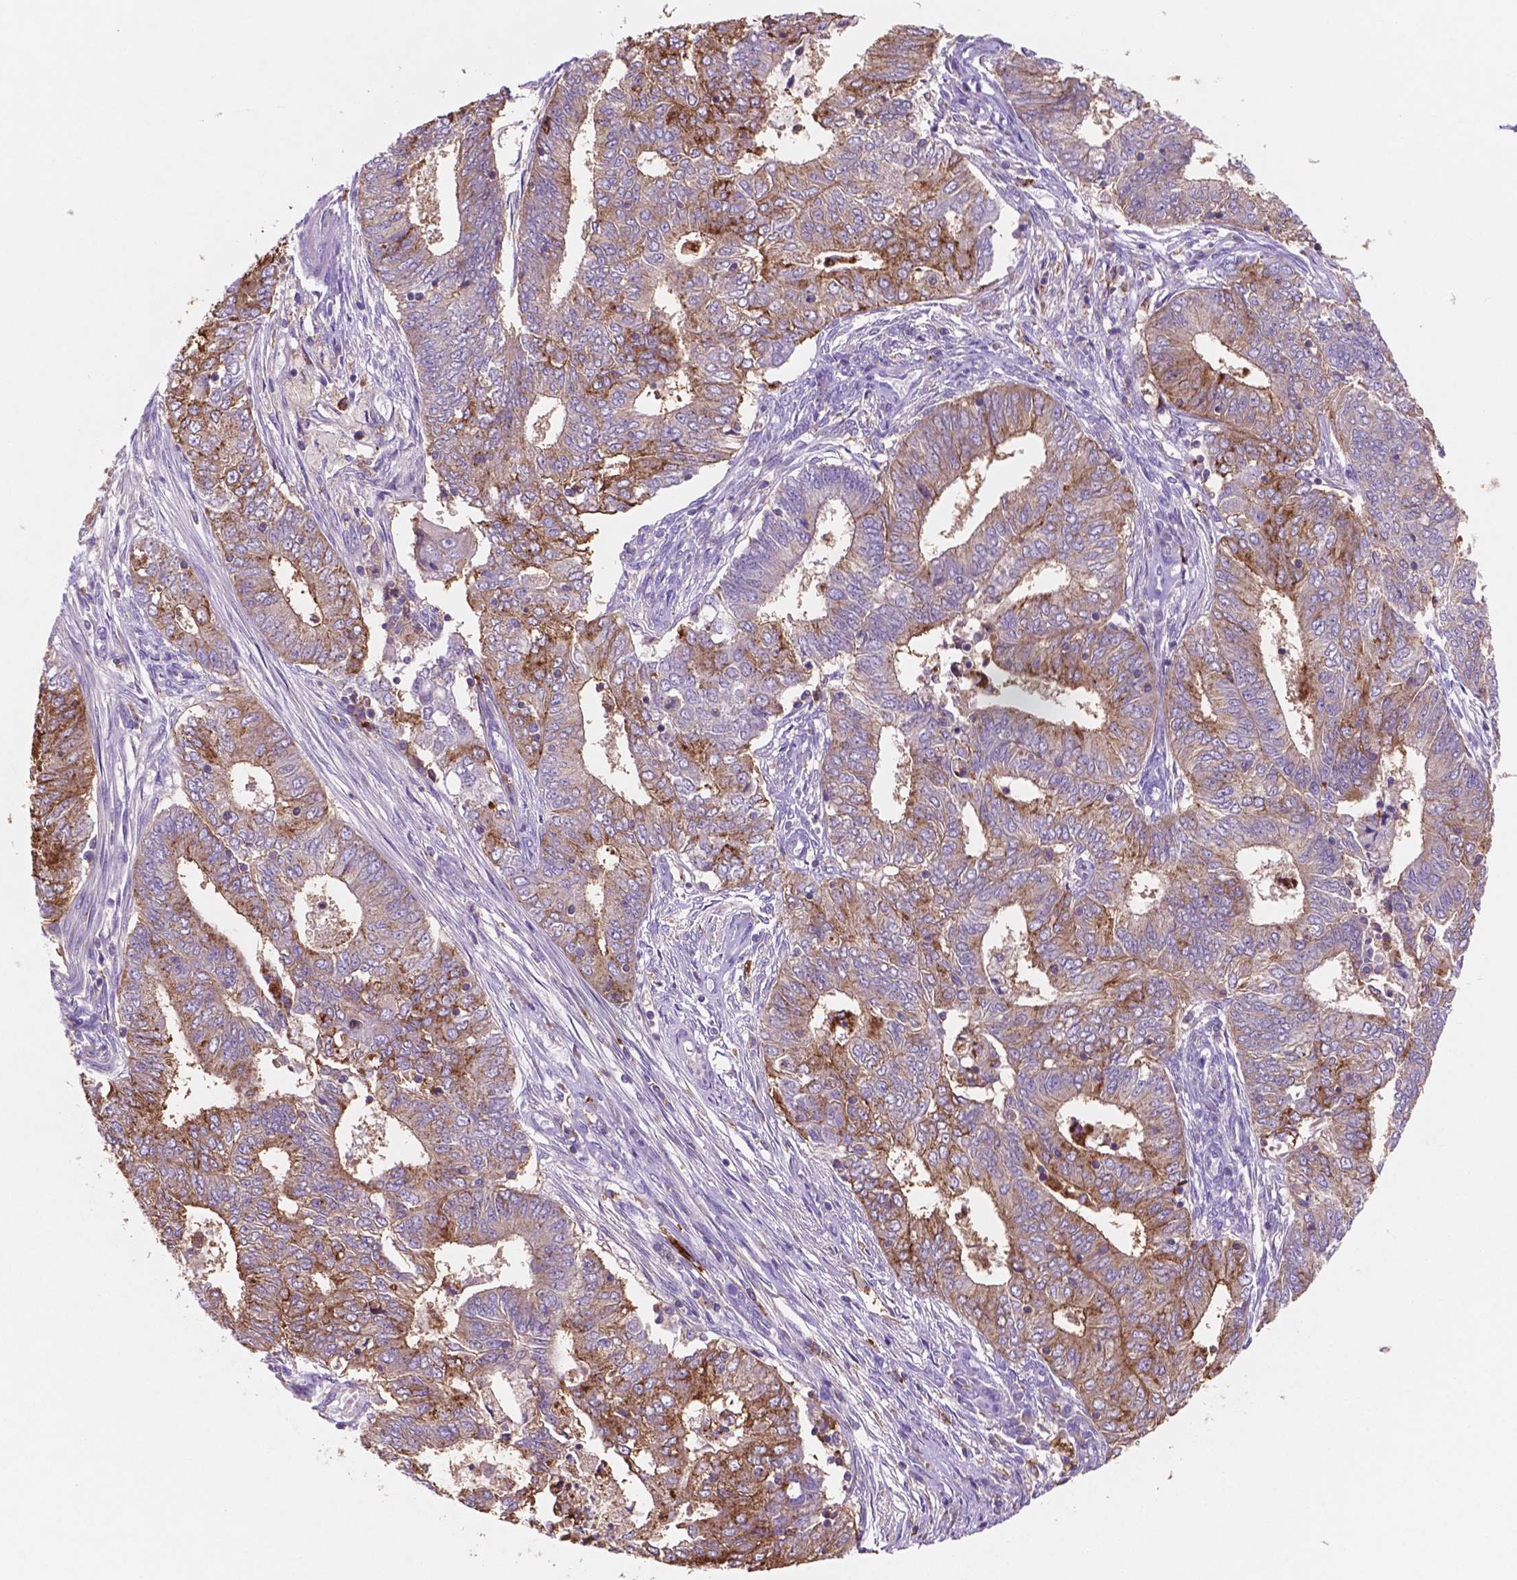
{"staining": {"intensity": "moderate", "quantity": "25%-75%", "location": "cytoplasmic/membranous"}, "tissue": "endometrial cancer", "cell_type": "Tumor cells", "image_type": "cancer", "snomed": [{"axis": "morphology", "description": "Adenocarcinoma, NOS"}, {"axis": "topography", "description": "Endometrium"}], "caption": "An image of human endometrial adenocarcinoma stained for a protein exhibits moderate cytoplasmic/membranous brown staining in tumor cells.", "gene": "MKRN2OS", "patient": {"sex": "female", "age": 62}}